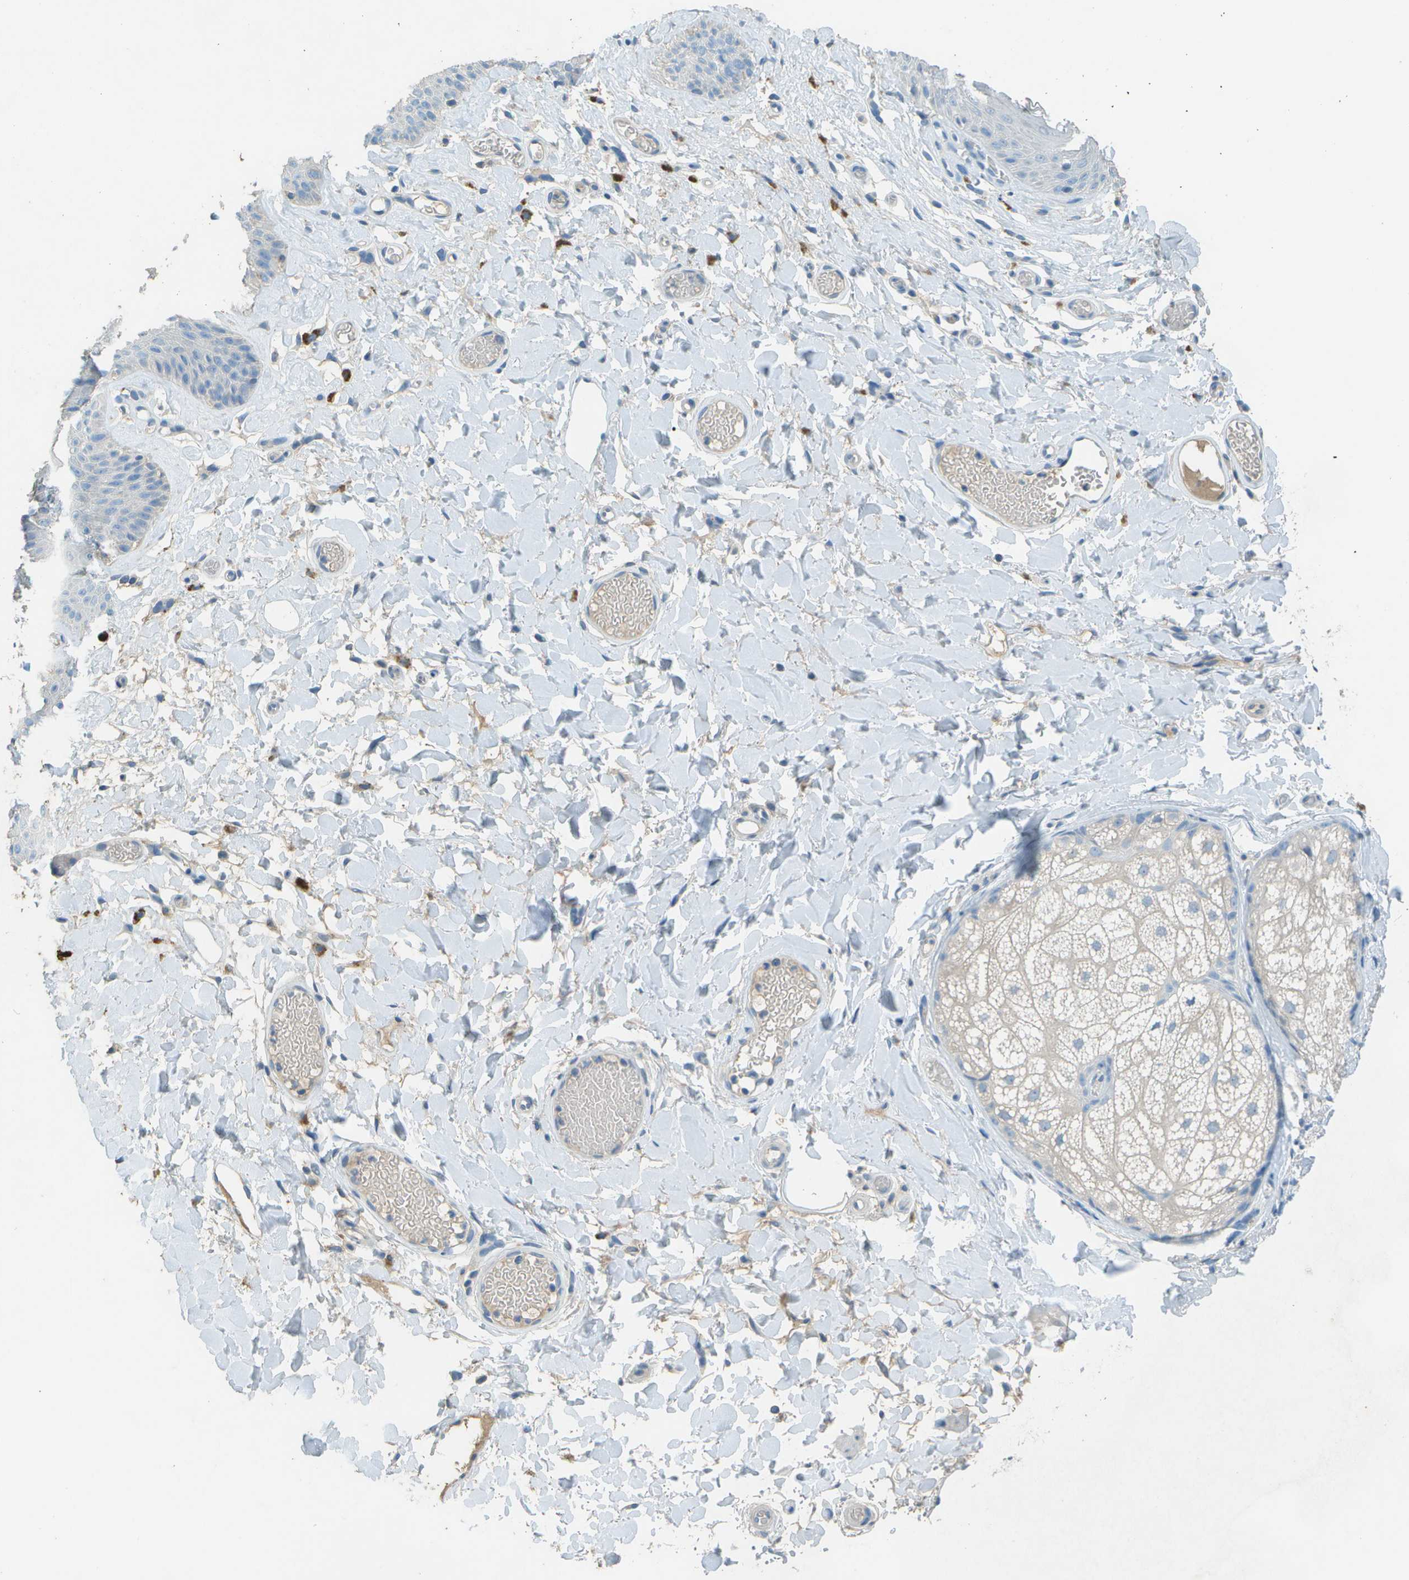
{"staining": {"intensity": "negative", "quantity": "none", "location": "none"}, "tissue": "skin", "cell_type": "Epidermal cells", "image_type": "normal", "snomed": [{"axis": "morphology", "description": "Normal tissue, NOS"}, {"axis": "topography", "description": "Vulva"}], "caption": "This micrograph is of normal skin stained with immunohistochemistry (IHC) to label a protein in brown with the nuclei are counter-stained blue. There is no expression in epidermal cells.", "gene": "LGI2", "patient": {"sex": "female", "age": 73}}